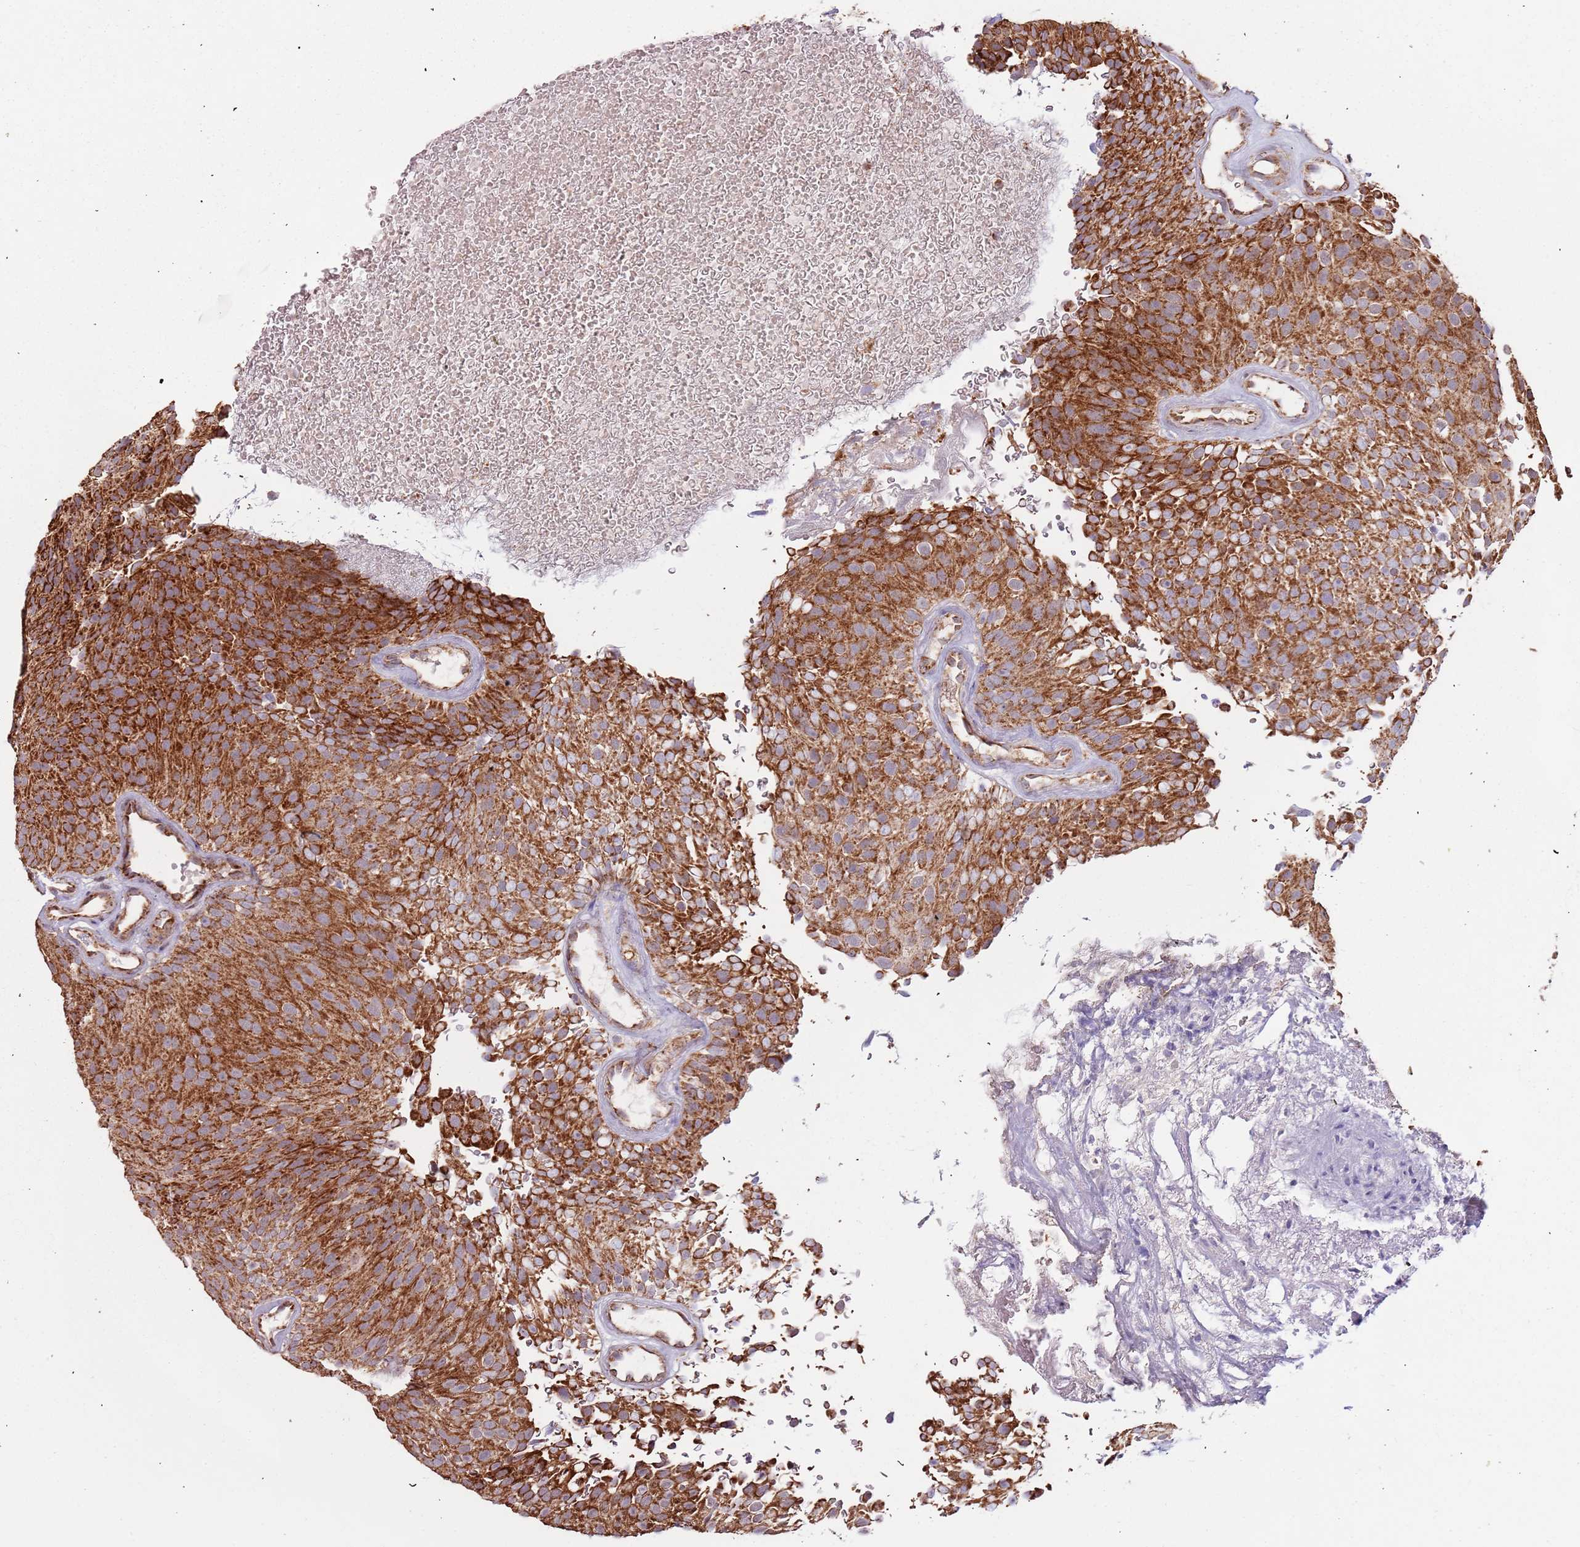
{"staining": {"intensity": "strong", "quantity": ">75%", "location": "cytoplasmic/membranous"}, "tissue": "urothelial cancer", "cell_type": "Tumor cells", "image_type": "cancer", "snomed": [{"axis": "morphology", "description": "Urothelial carcinoma, Low grade"}, {"axis": "topography", "description": "Urinary bladder"}], "caption": "This micrograph shows IHC staining of urothelial cancer, with high strong cytoplasmic/membranous positivity in approximately >75% of tumor cells.", "gene": "IL17RD", "patient": {"sex": "male", "age": 78}}